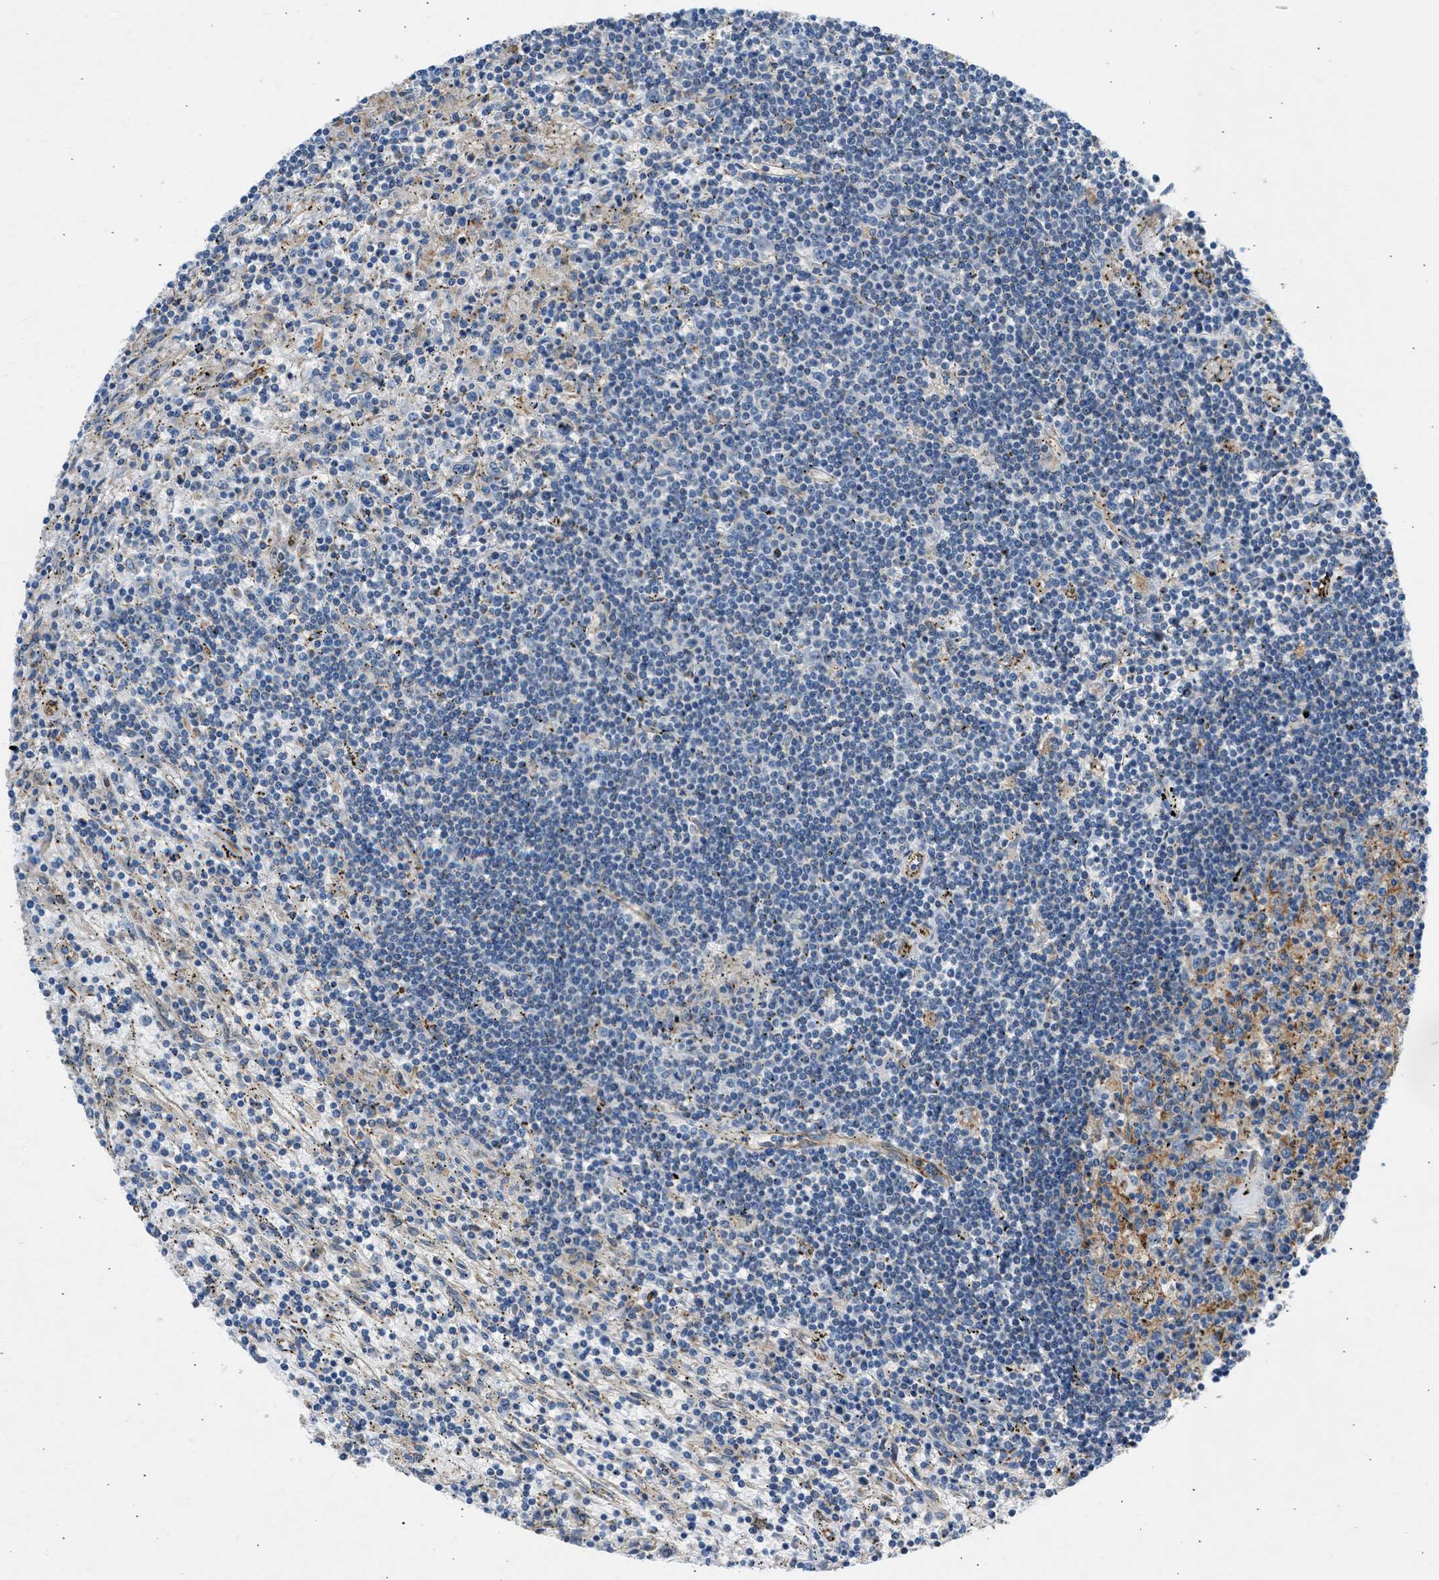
{"staining": {"intensity": "weak", "quantity": "<25%", "location": "cytoplasmic/membranous"}, "tissue": "lymphoma", "cell_type": "Tumor cells", "image_type": "cancer", "snomed": [{"axis": "morphology", "description": "Malignant lymphoma, non-Hodgkin's type, Low grade"}, {"axis": "topography", "description": "Spleen"}], "caption": "The histopathology image shows no significant positivity in tumor cells of lymphoma. (Stains: DAB (3,3'-diaminobenzidine) immunohistochemistry with hematoxylin counter stain, Microscopy: brightfield microscopy at high magnification).", "gene": "ULK4", "patient": {"sex": "male", "age": 76}}